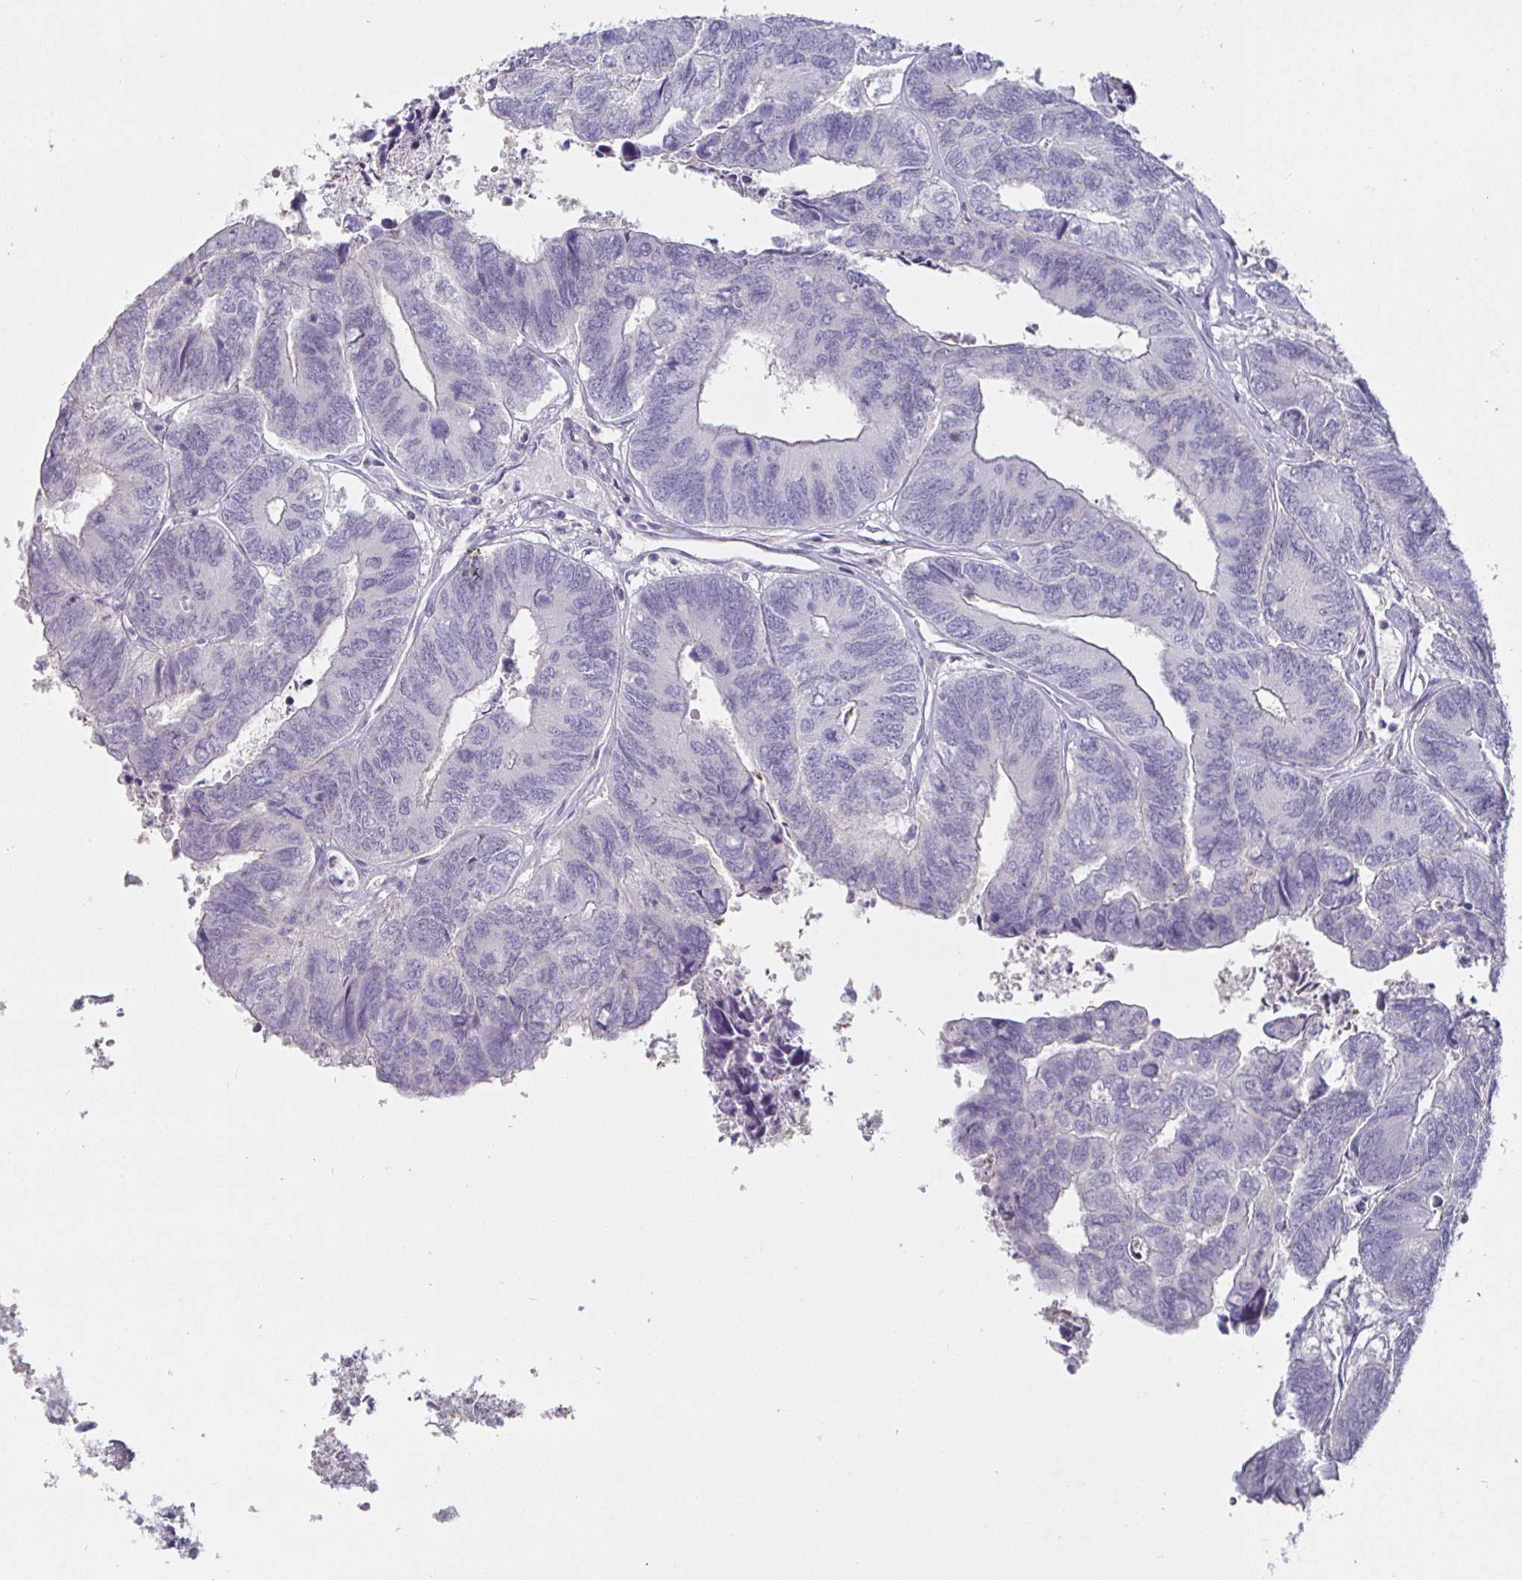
{"staining": {"intensity": "negative", "quantity": "none", "location": "none"}, "tissue": "colorectal cancer", "cell_type": "Tumor cells", "image_type": "cancer", "snomed": [{"axis": "morphology", "description": "Adenocarcinoma, NOS"}, {"axis": "topography", "description": "Colon"}], "caption": "A histopathology image of human colorectal cancer (adenocarcinoma) is negative for staining in tumor cells.", "gene": "ENPP1", "patient": {"sex": "female", "age": 67}}